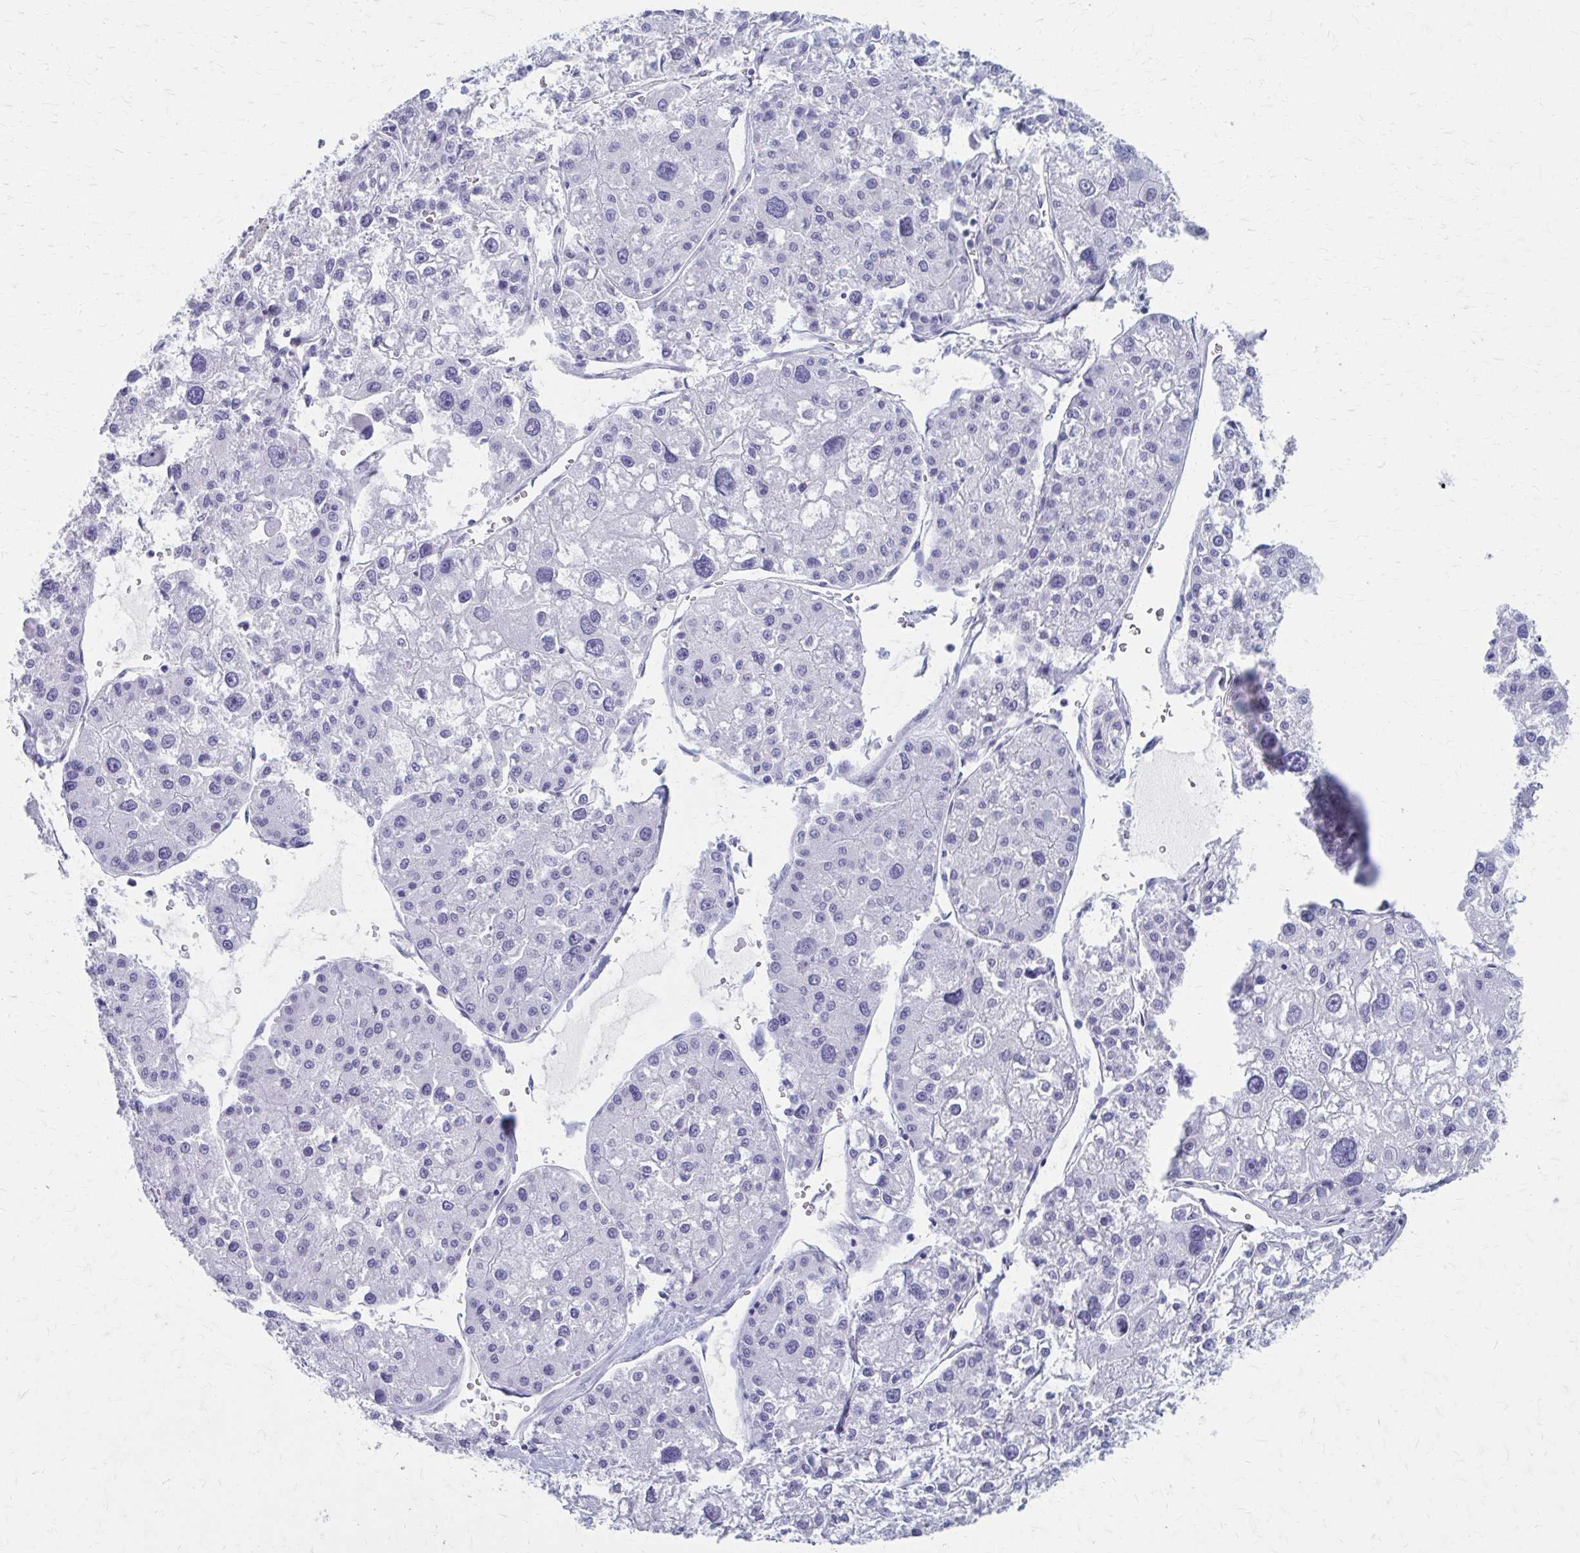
{"staining": {"intensity": "negative", "quantity": "none", "location": "none"}, "tissue": "liver cancer", "cell_type": "Tumor cells", "image_type": "cancer", "snomed": [{"axis": "morphology", "description": "Carcinoma, Hepatocellular, NOS"}, {"axis": "topography", "description": "Liver"}], "caption": "Tumor cells are negative for brown protein staining in liver cancer (hepatocellular carcinoma).", "gene": "CELF5", "patient": {"sex": "male", "age": 73}}